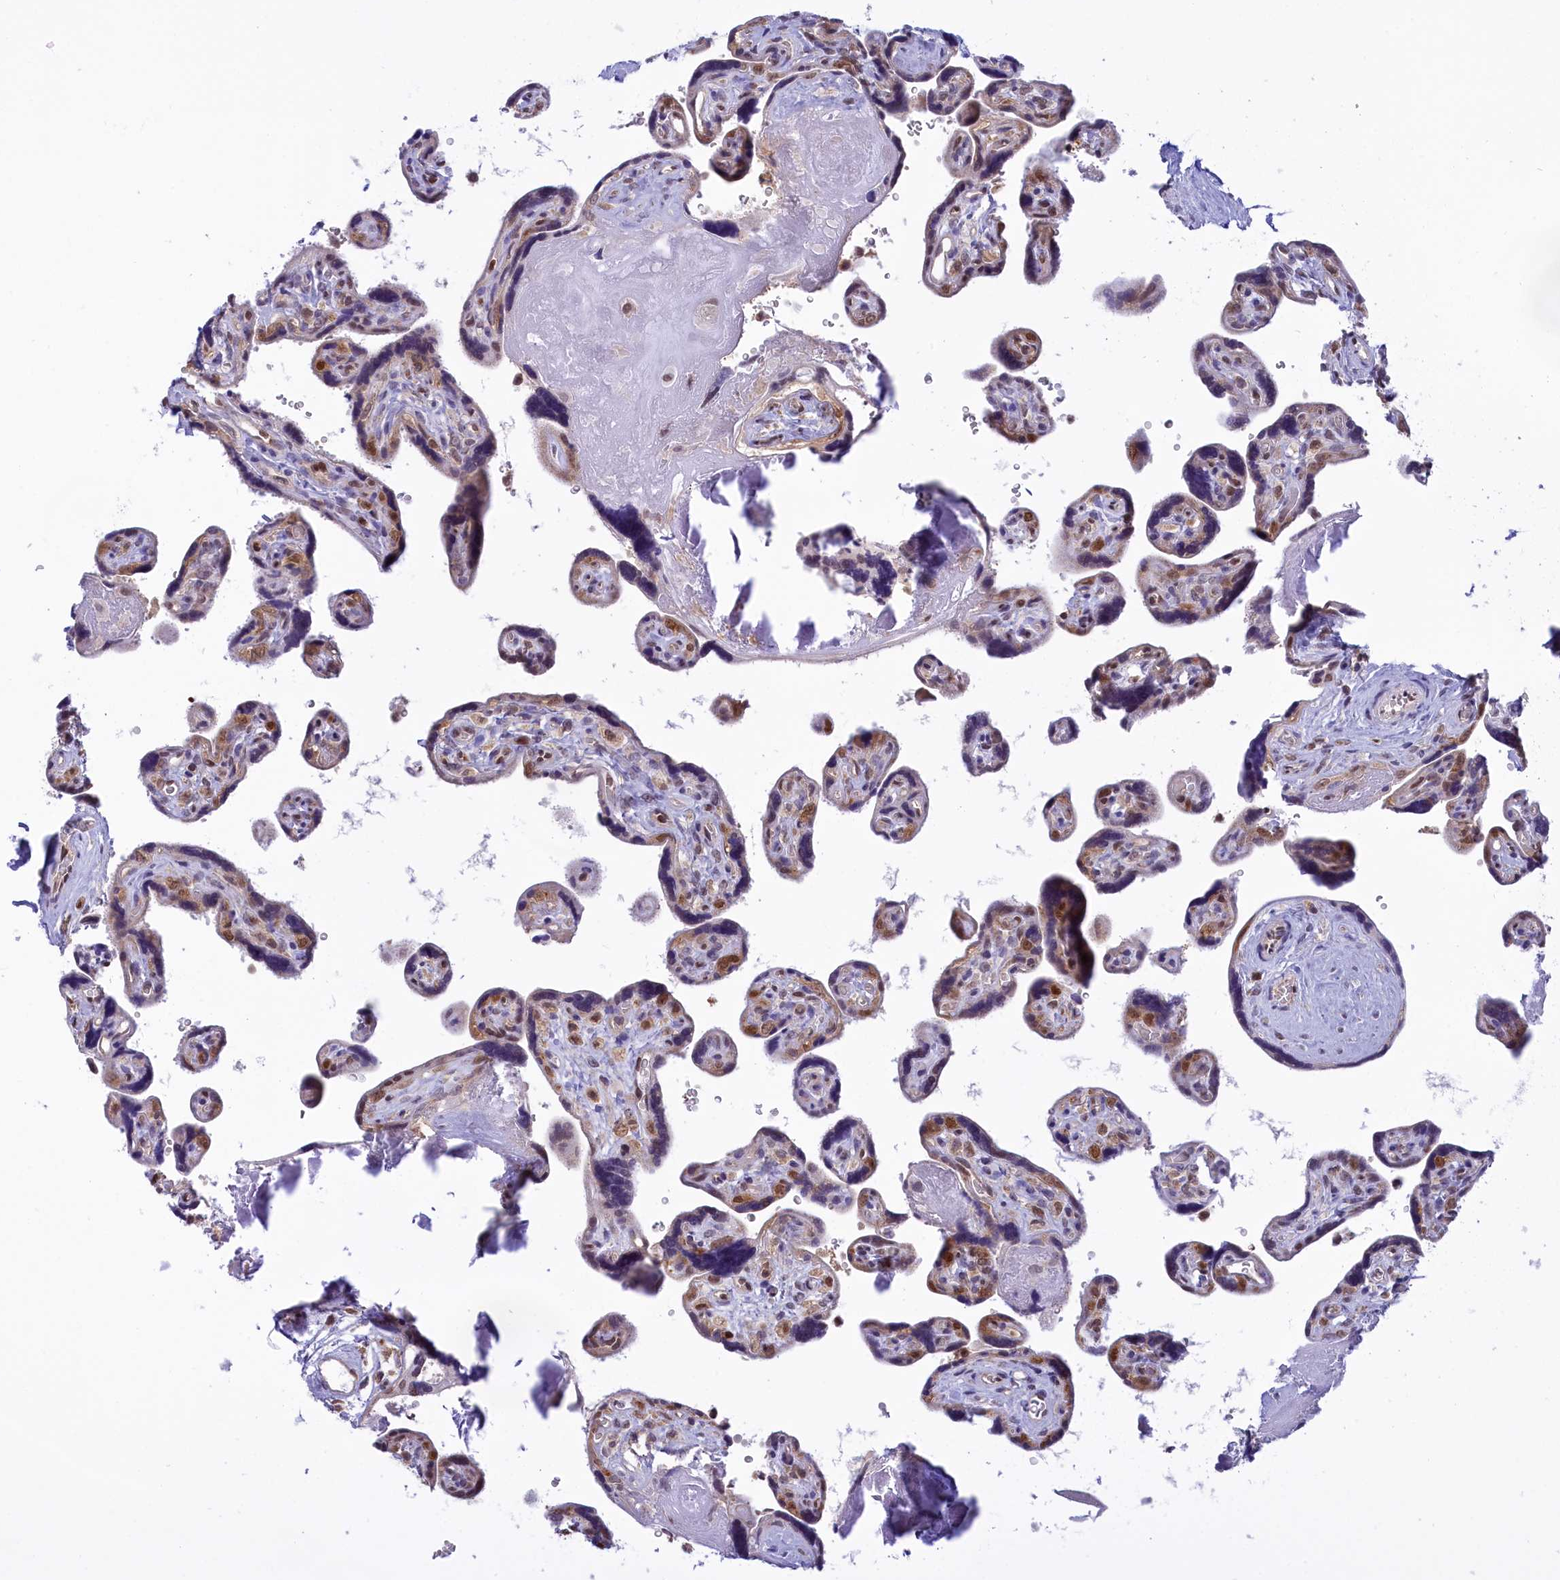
{"staining": {"intensity": "moderate", "quantity": ">75%", "location": "nuclear"}, "tissue": "placenta", "cell_type": "Decidual cells", "image_type": "normal", "snomed": [{"axis": "morphology", "description": "Normal tissue, NOS"}, {"axis": "topography", "description": "Placenta"}], "caption": "Immunohistochemical staining of unremarkable human placenta shows moderate nuclear protein staining in about >75% of decidual cells.", "gene": "IZUMO2", "patient": {"sex": "female", "age": 39}}